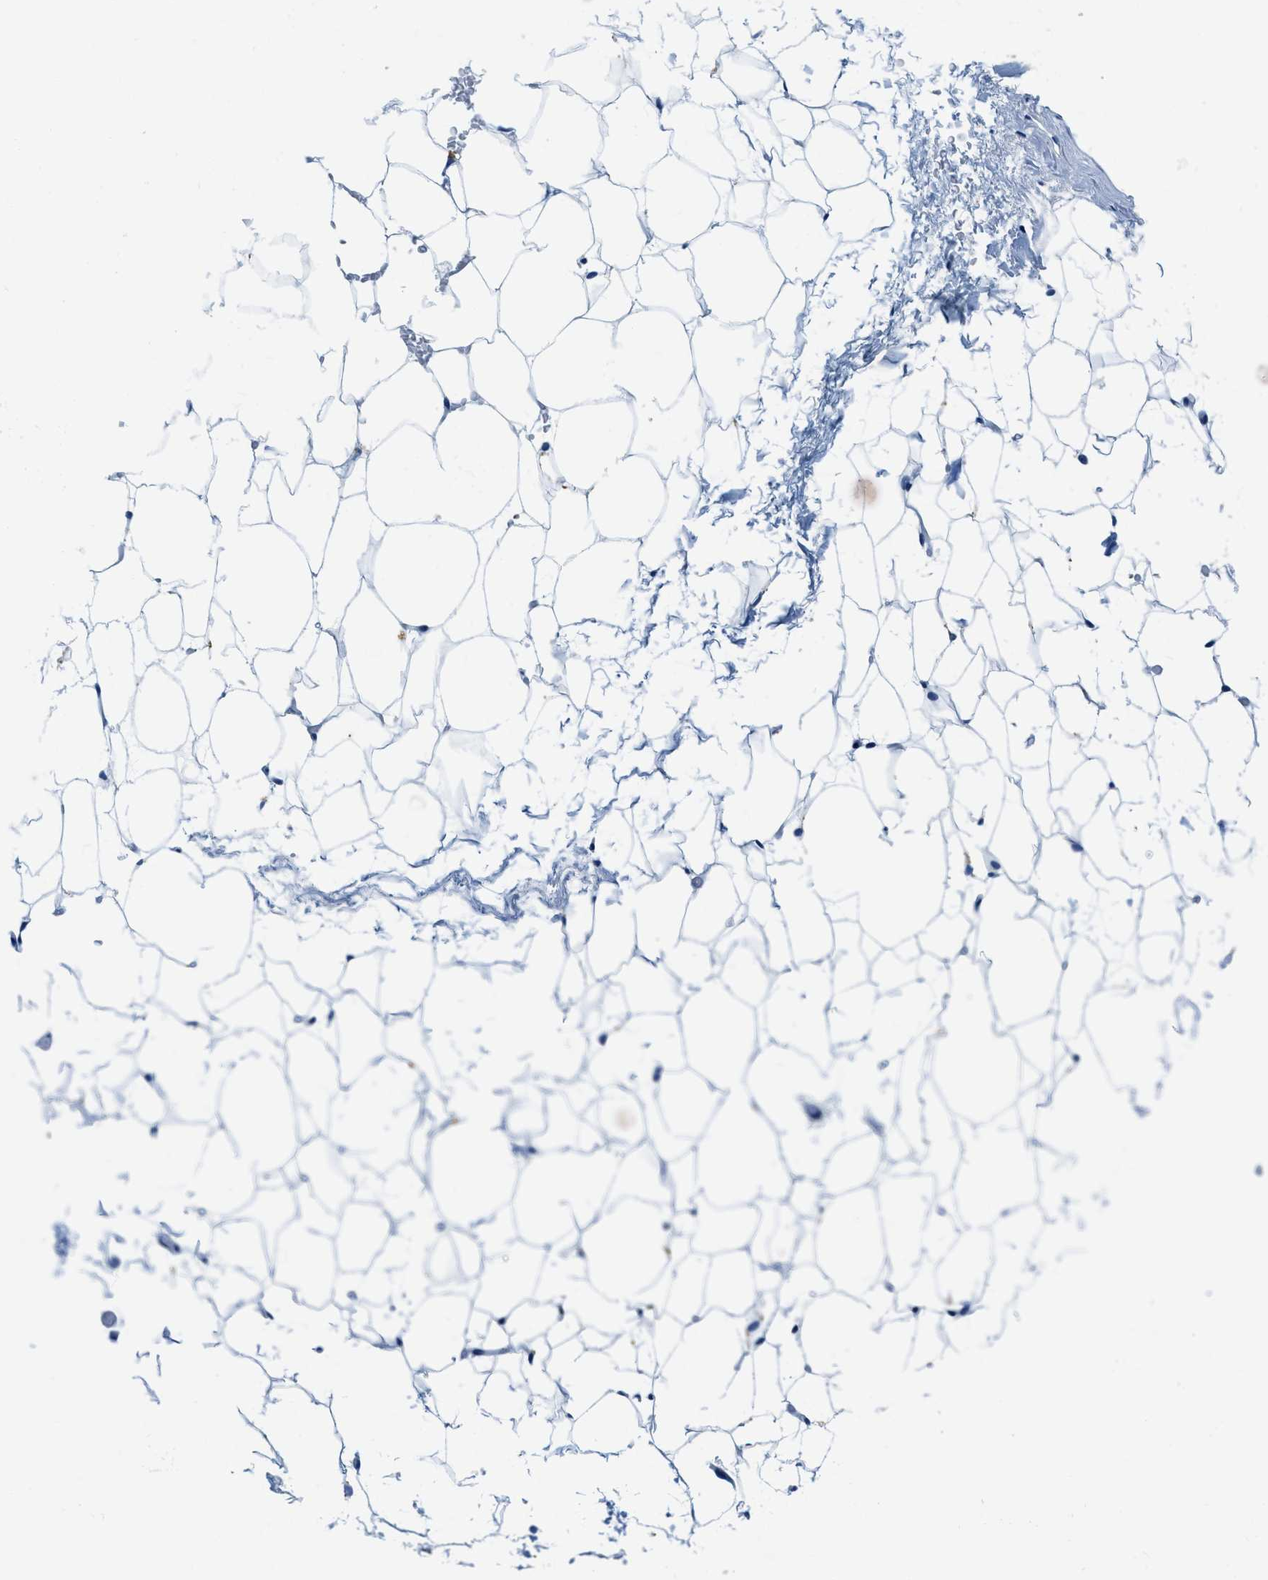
{"staining": {"intensity": "negative", "quantity": "none", "location": "none"}, "tissue": "adipose tissue", "cell_type": "Adipocytes", "image_type": "normal", "snomed": [{"axis": "morphology", "description": "Normal tissue, NOS"}, {"axis": "topography", "description": "Breast"}, {"axis": "topography", "description": "Soft tissue"}], "caption": "DAB immunohistochemical staining of unremarkable adipose tissue reveals no significant positivity in adipocytes.", "gene": "UBAC2", "patient": {"sex": "female", "age": 75}}